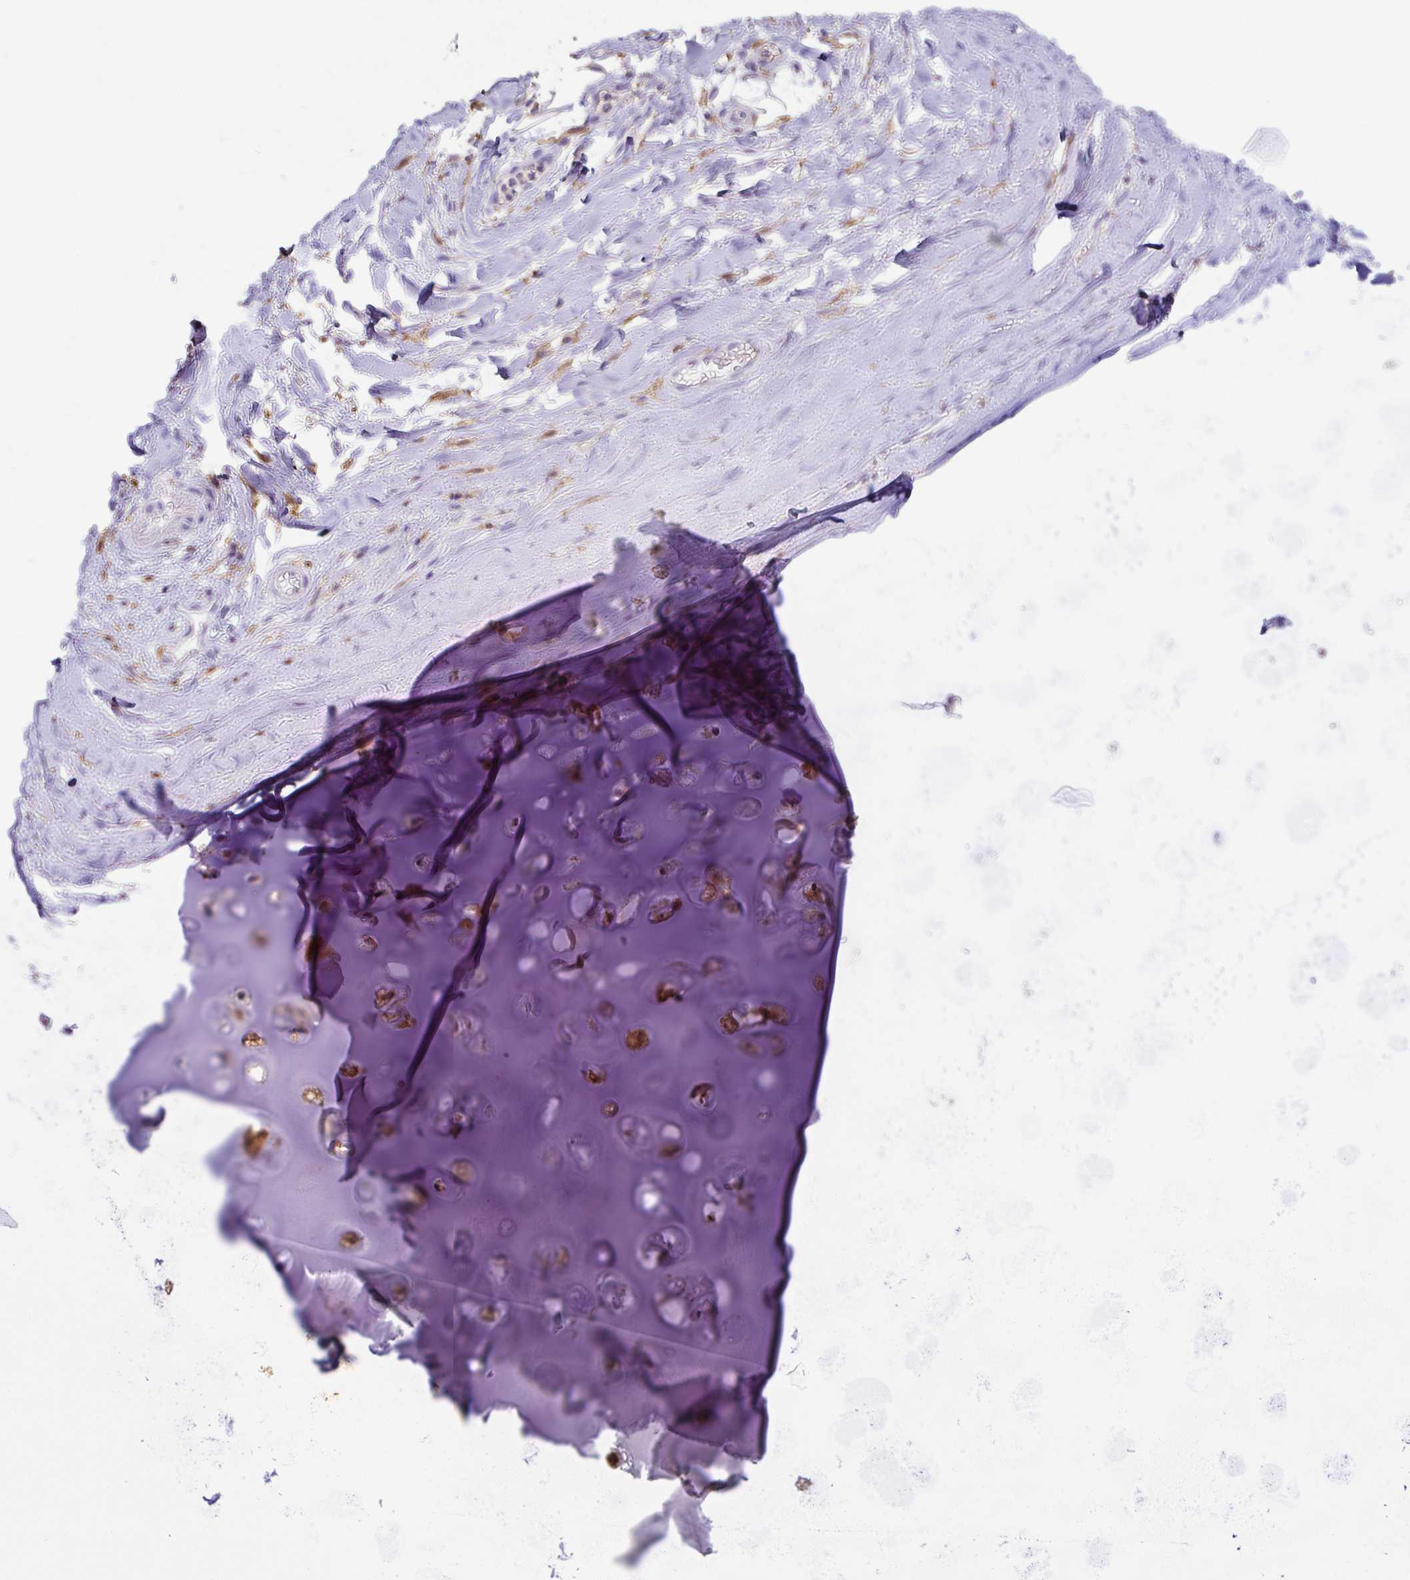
{"staining": {"intensity": "negative", "quantity": "none", "location": "none"}, "tissue": "adipose tissue", "cell_type": "Adipocytes", "image_type": "normal", "snomed": [{"axis": "morphology", "description": "Normal tissue, NOS"}, {"axis": "topography", "description": "Cartilage tissue"}, {"axis": "topography", "description": "Nasopharynx"}, {"axis": "topography", "description": "Thyroid gland"}], "caption": "Adipose tissue stained for a protein using immunohistochemistry (IHC) displays no positivity adipocytes.", "gene": "ANXA10", "patient": {"sex": "male", "age": 63}}